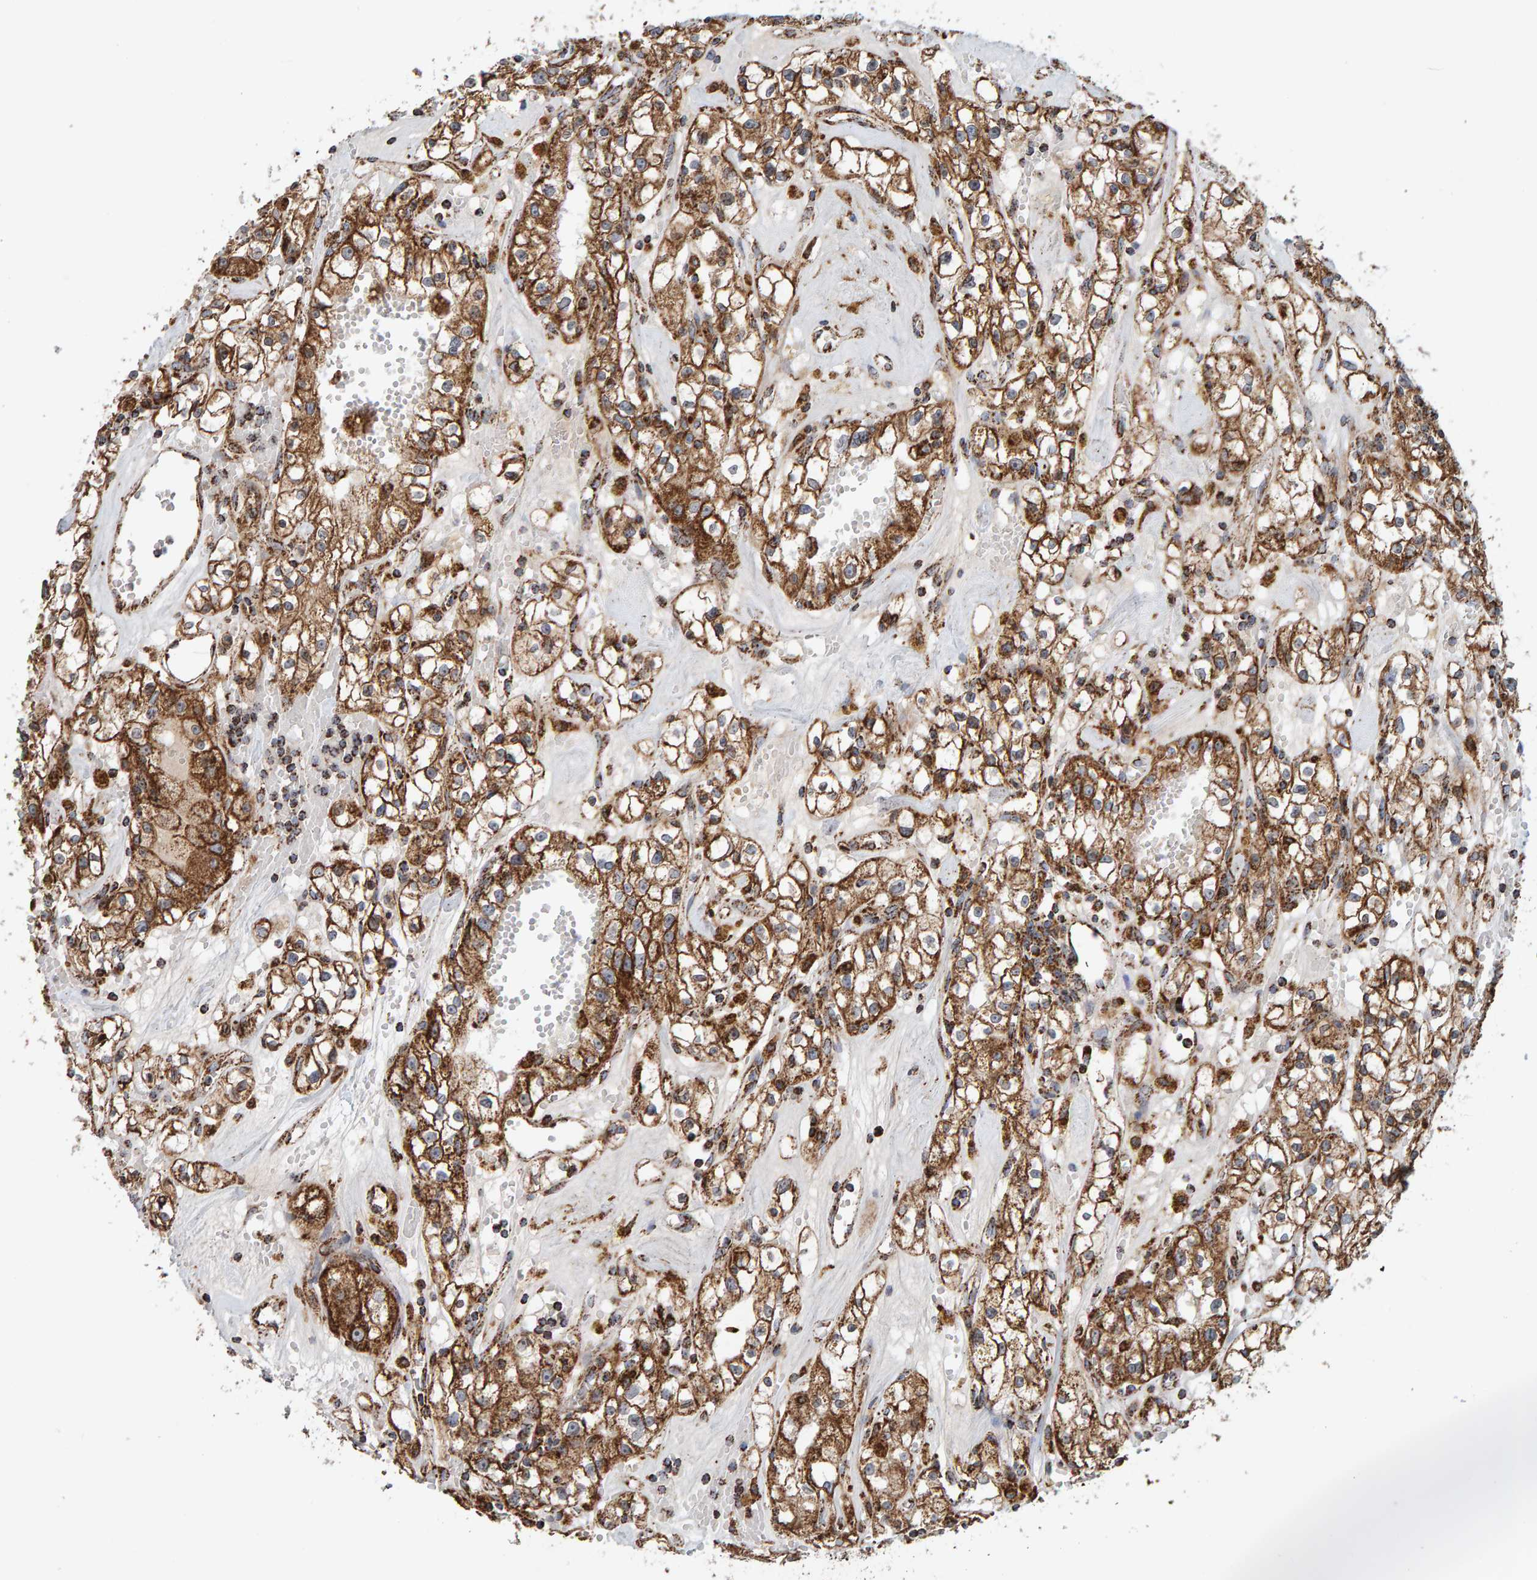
{"staining": {"intensity": "moderate", "quantity": ">75%", "location": "cytoplasmic/membranous"}, "tissue": "renal cancer", "cell_type": "Tumor cells", "image_type": "cancer", "snomed": [{"axis": "morphology", "description": "Adenocarcinoma, NOS"}, {"axis": "topography", "description": "Kidney"}], "caption": "IHC (DAB (3,3'-diaminobenzidine)) staining of adenocarcinoma (renal) shows moderate cytoplasmic/membranous protein positivity in approximately >75% of tumor cells.", "gene": "MRPL45", "patient": {"sex": "male", "age": 56}}